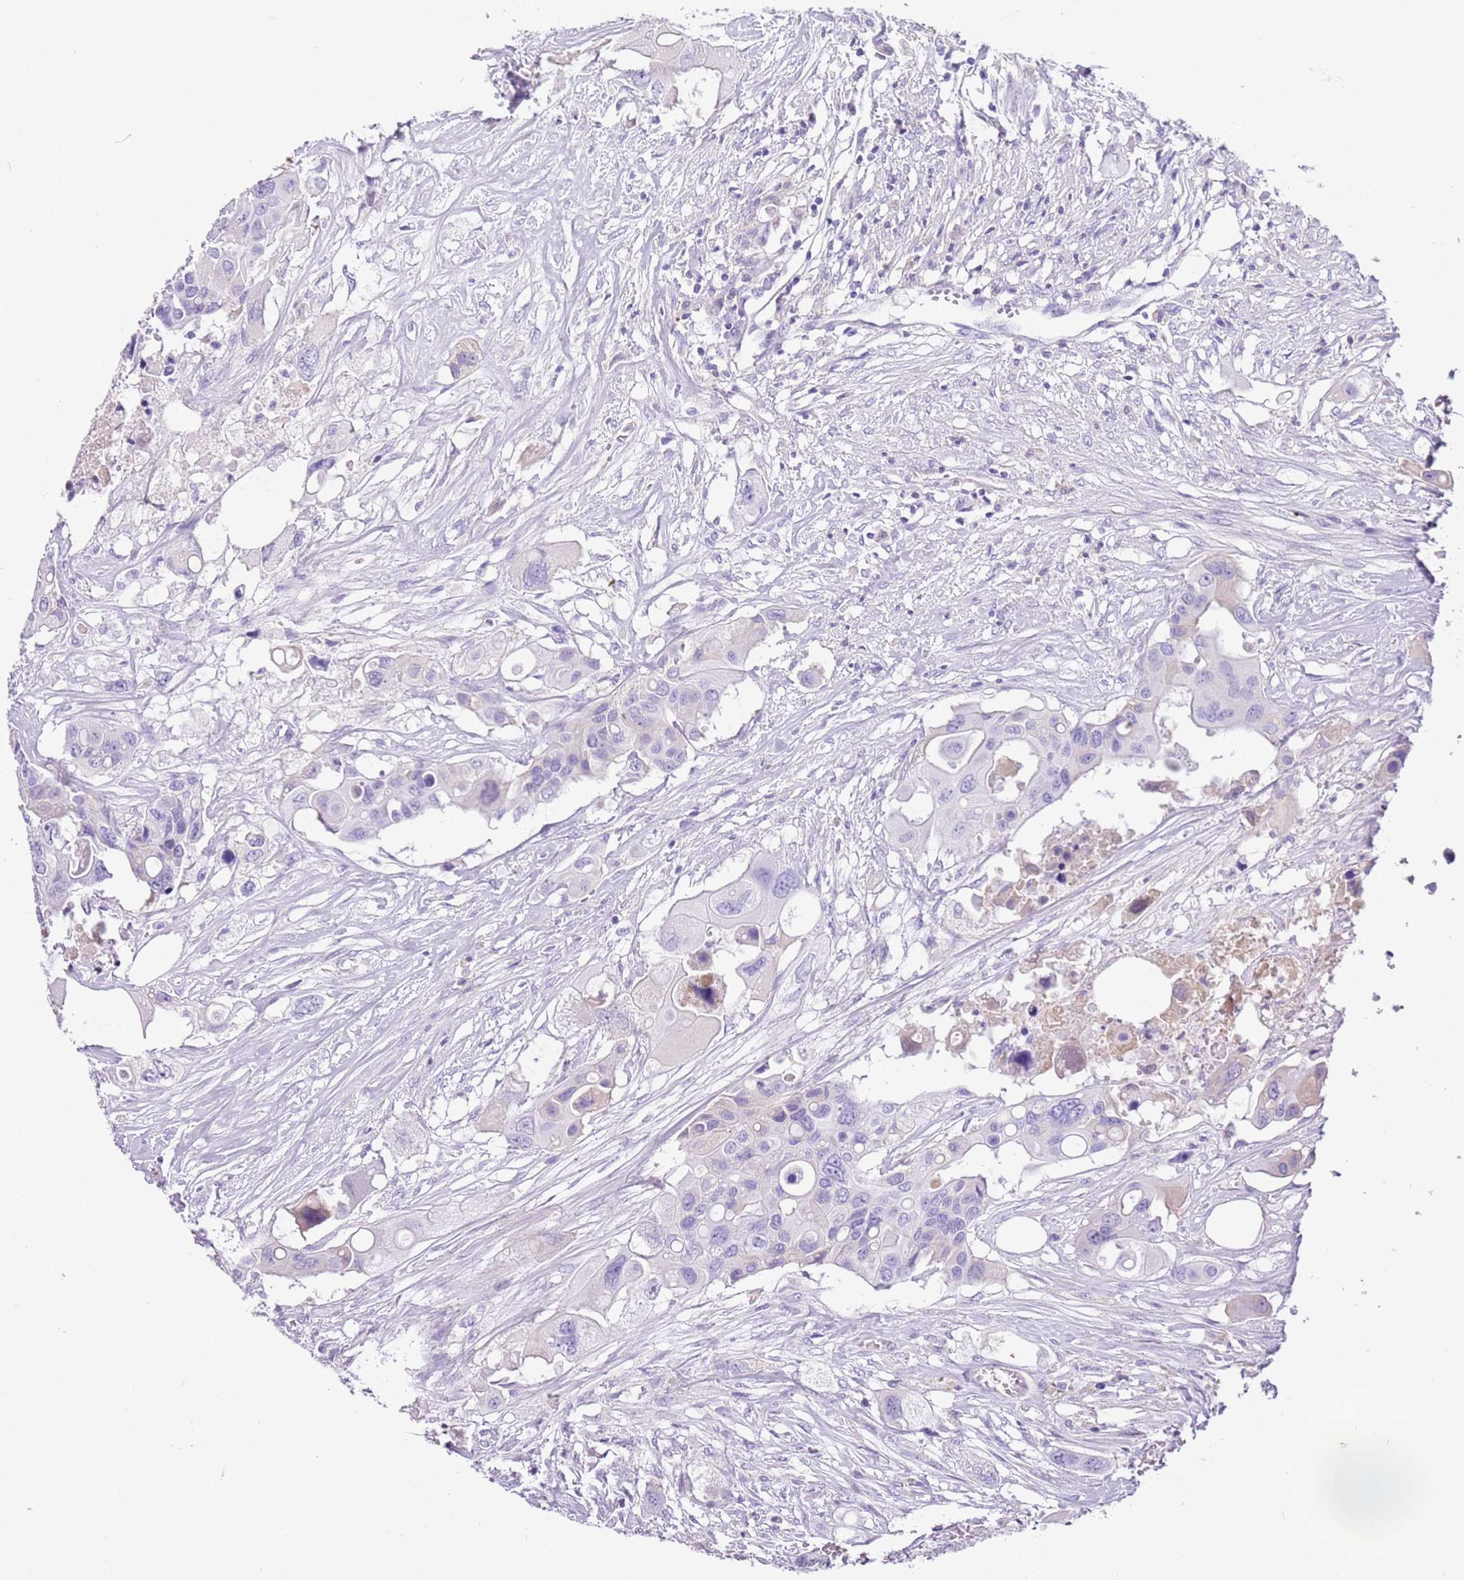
{"staining": {"intensity": "negative", "quantity": "none", "location": "none"}, "tissue": "colorectal cancer", "cell_type": "Tumor cells", "image_type": "cancer", "snomed": [{"axis": "morphology", "description": "Adenocarcinoma, NOS"}, {"axis": "topography", "description": "Colon"}], "caption": "The photomicrograph exhibits no significant staining in tumor cells of colorectal cancer (adenocarcinoma).", "gene": "IGKV3D-11", "patient": {"sex": "male", "age": 77}}